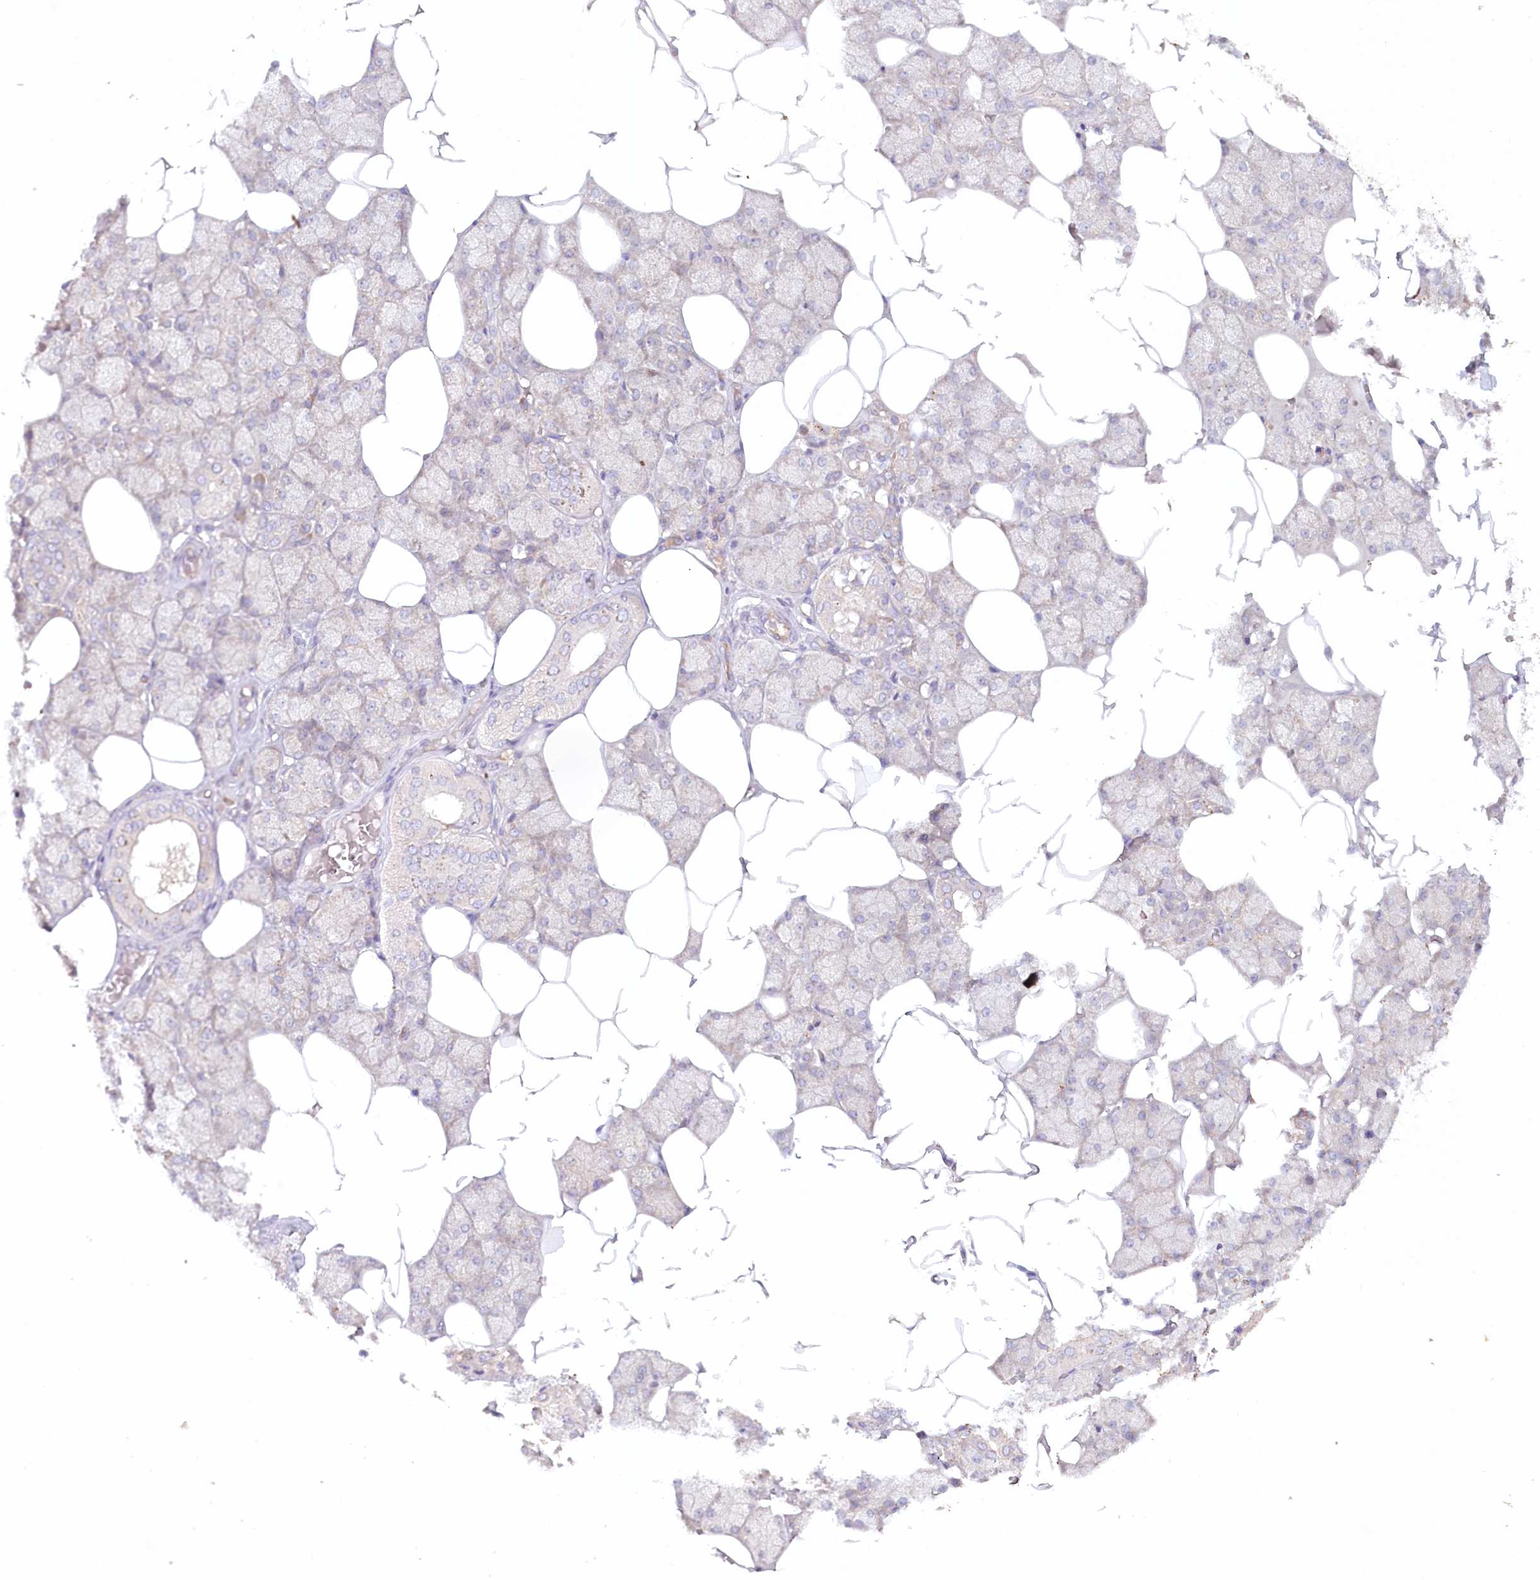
{"staining": {"intensity": "moderate", "quantity": "<25%", "location": "cytoplasmic/membranous"}, "tissue": "salivary gland", "cell_type": "Glandular cells", "image_type": "normal", "snomed": [{"axis": "morphology", "description": "Normal tissue, NOS"}, {"axis": "topography", "description": "Salivary gland"}], "caption": "IHC of normal human salivary gland shows low levels of moderate cytoplasmic/membranous expression in about <25% of glandular cells.", "gene": "TNIP1", "patient": {"sex": "male", "age": 62}}